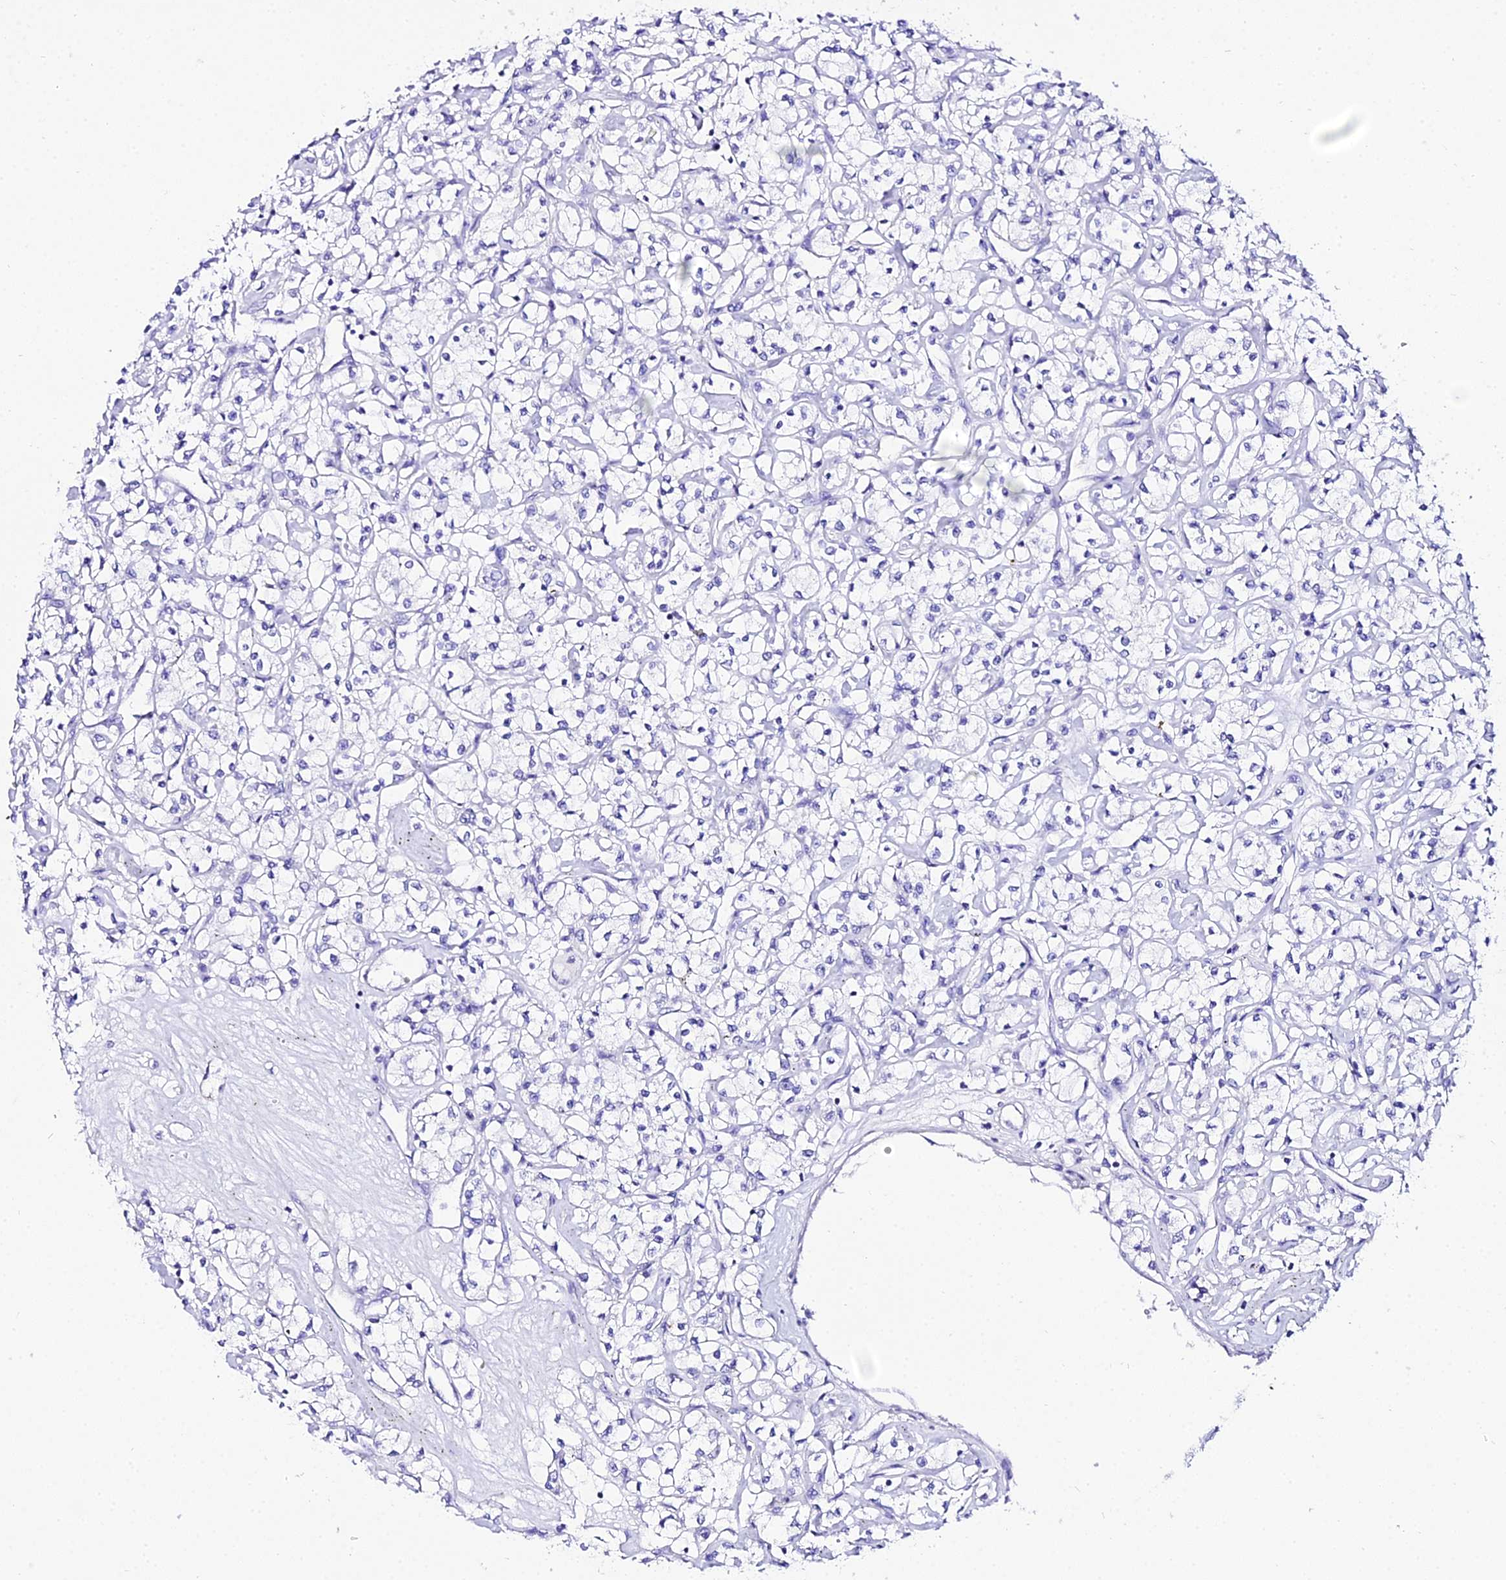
{"staining": {"intensity": "negative", "quantity": "none", "location": "none"}, "tissue": "renal cancer", "cell_type": "Tumor cells", "image_type": "cancer", "snomed": [{"axis": "morphology", "description": "Adenocarcinoma, NOS"}, {"axis": "topography", "description": "Kidney"}], "caption": "IHC photomicrograph of human renal cancer (adenocarcinoma) stained for a protein (brown), which shows no staining in tumor cells.", "gene": "TUBA3D", "patient": {"sex": "female", "age": 59}}